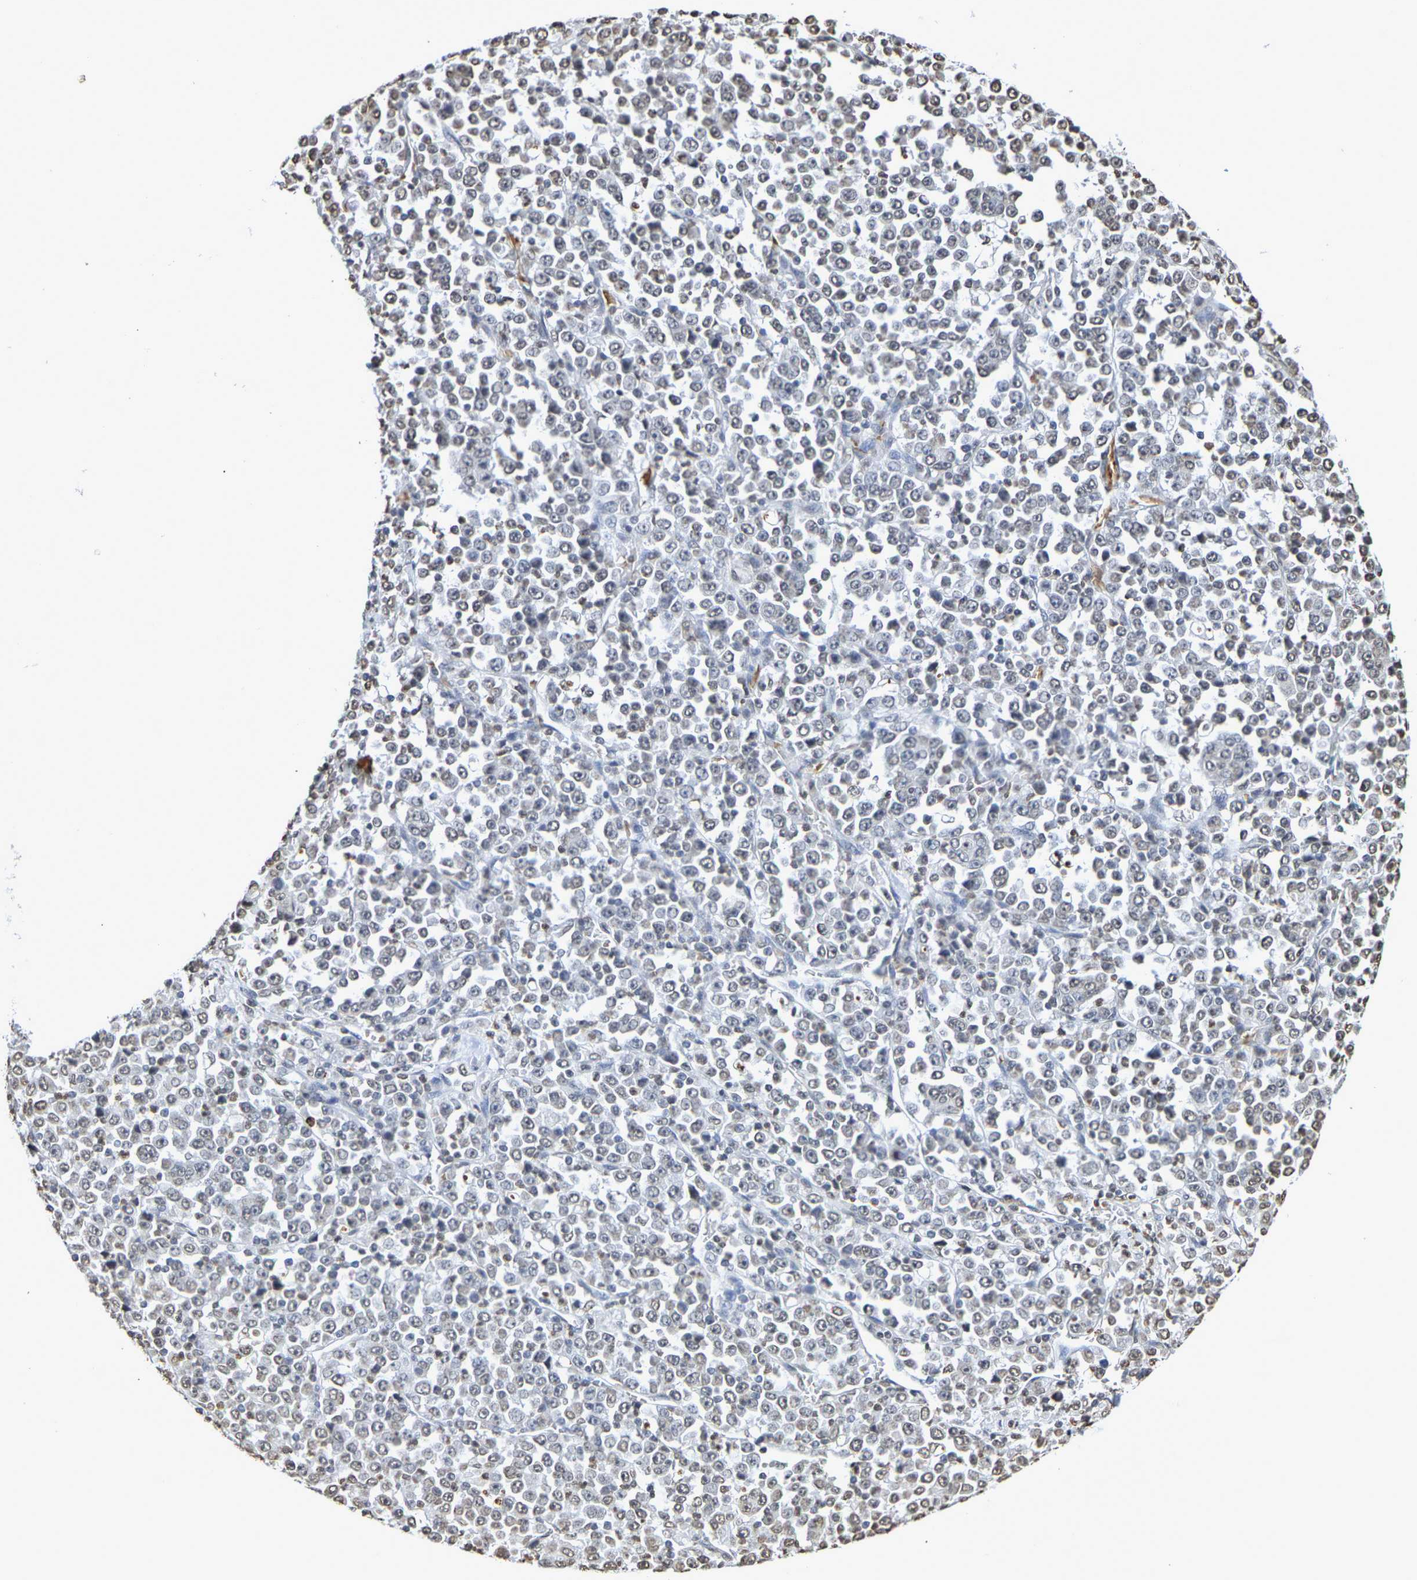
{"staining": {"intensity": "weak", "quantity": "<25%", "location": "nuclear"}, "tissue": "stomach cancer", "cell_type": "Tumor cells", "image_type": "cancer", "snomed": [{"axis": "morphology", "description": "Normal tissue, NOS"}, {"axis": "morphology", "description": "Adenocarcinoma, NOS"}, {"axis": "topography", "description": "Stomach, upper"}, {"axis": "topography", "description": "Stomach"}], "caption": "The micrograph shows no significant positivity in tumor cells of stomach cancer. Nuclei are stained in blue.", "gene": "ATF4", "patient": {"sex": "male", "age": 59}}